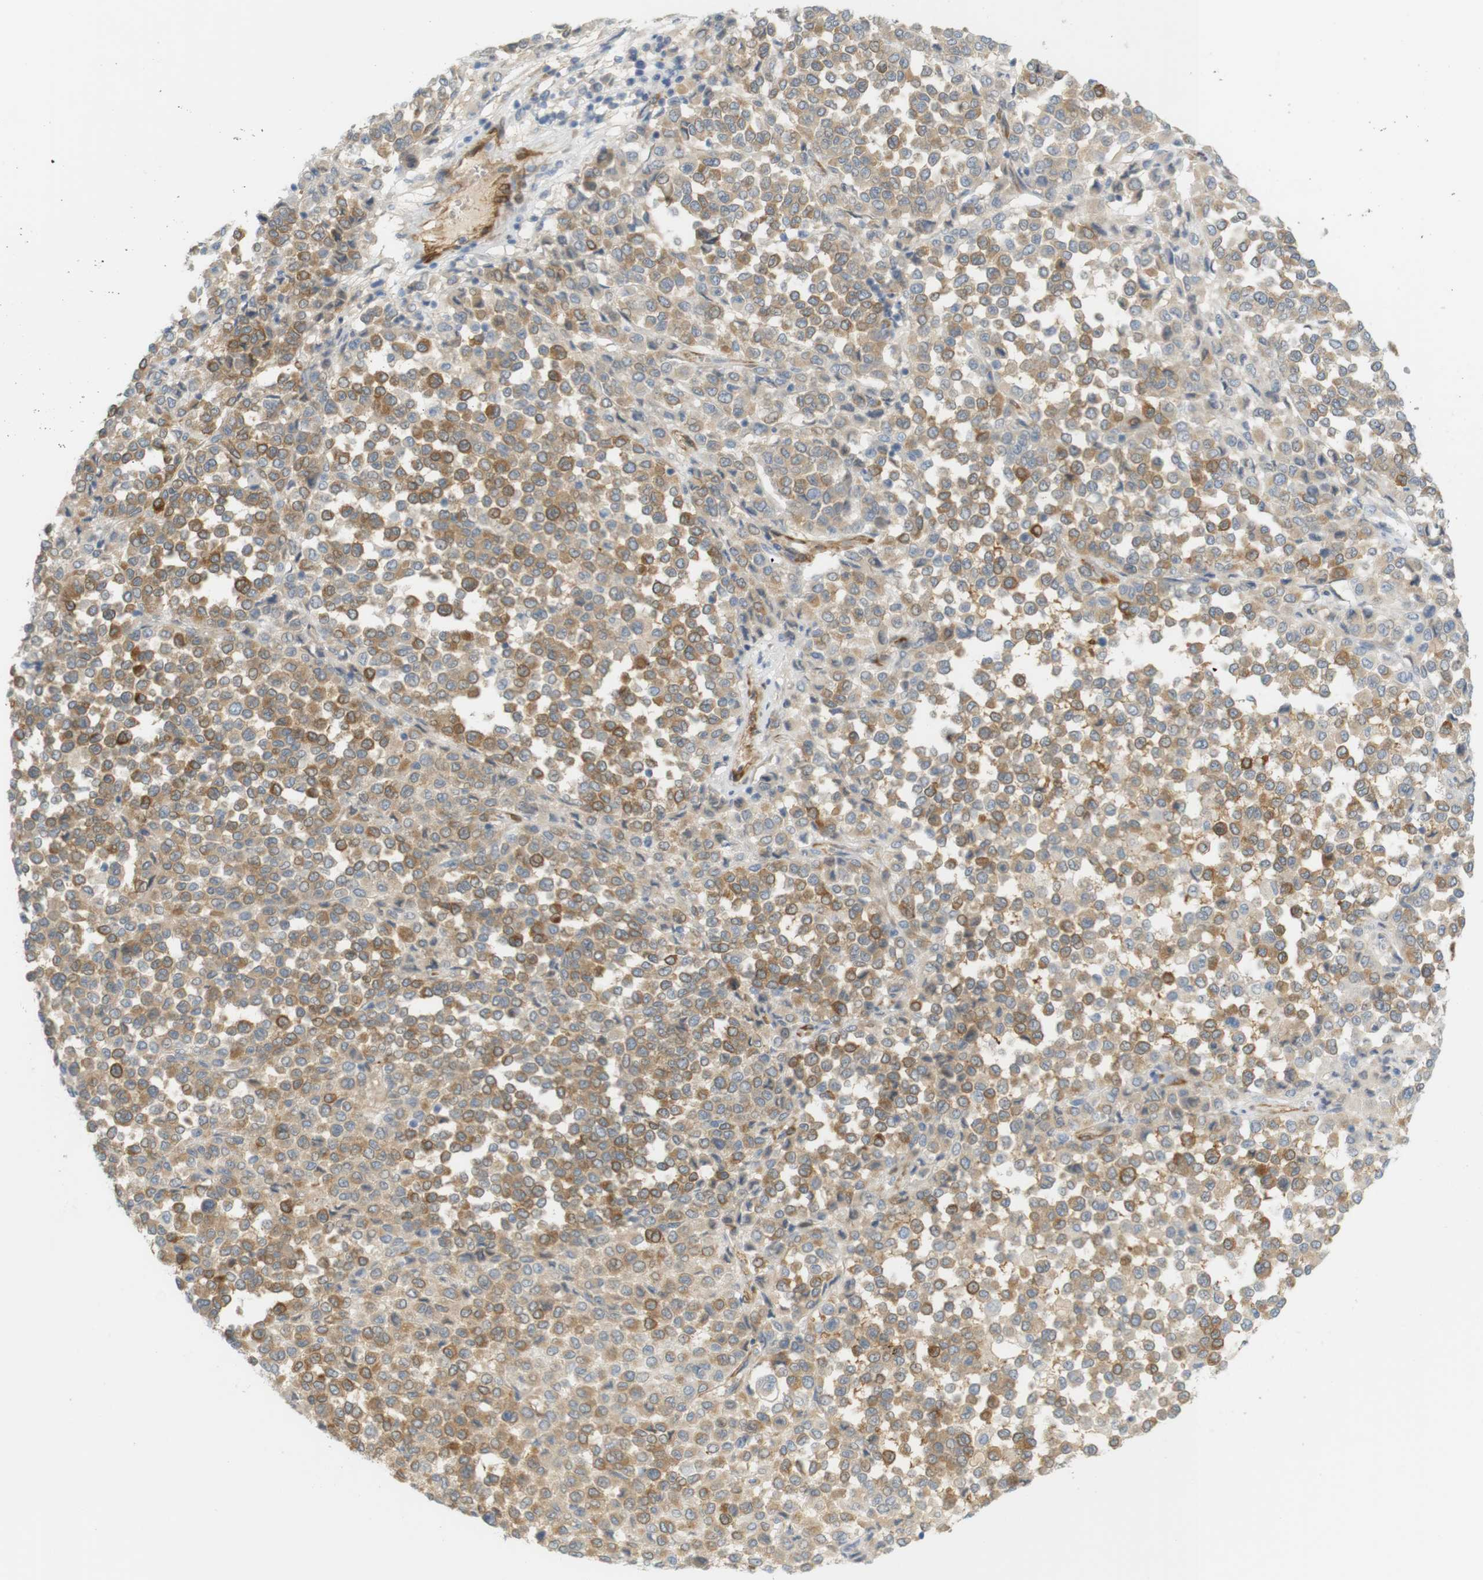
{"staining": {"intensity": "moderate", "quantity": ">75%", "location": "cytoplasmic/membranous"}, "tissue": "melanoma", "cell_type": "Tumor cells", "image_type": "cancer", "snomed": [{"axis": "morphology", "description": "Malignant melanoma, Metastatic site"}, {"axis": "topography", "description": "Pancreas"}], "caption": "Melanoma tissue reveals moderate cytoplasmic/membranous staining in approximately >75% of tumor cells, visualized by immunohistochemistry. (Stains: DAB (3,3'-diaminobenzidine) in brown, nuclei in blue, Microscopy: brightfield microscopy at high magnification).", "gene": "PDE3A", "patient": {"sex": "female", "age": 30}}